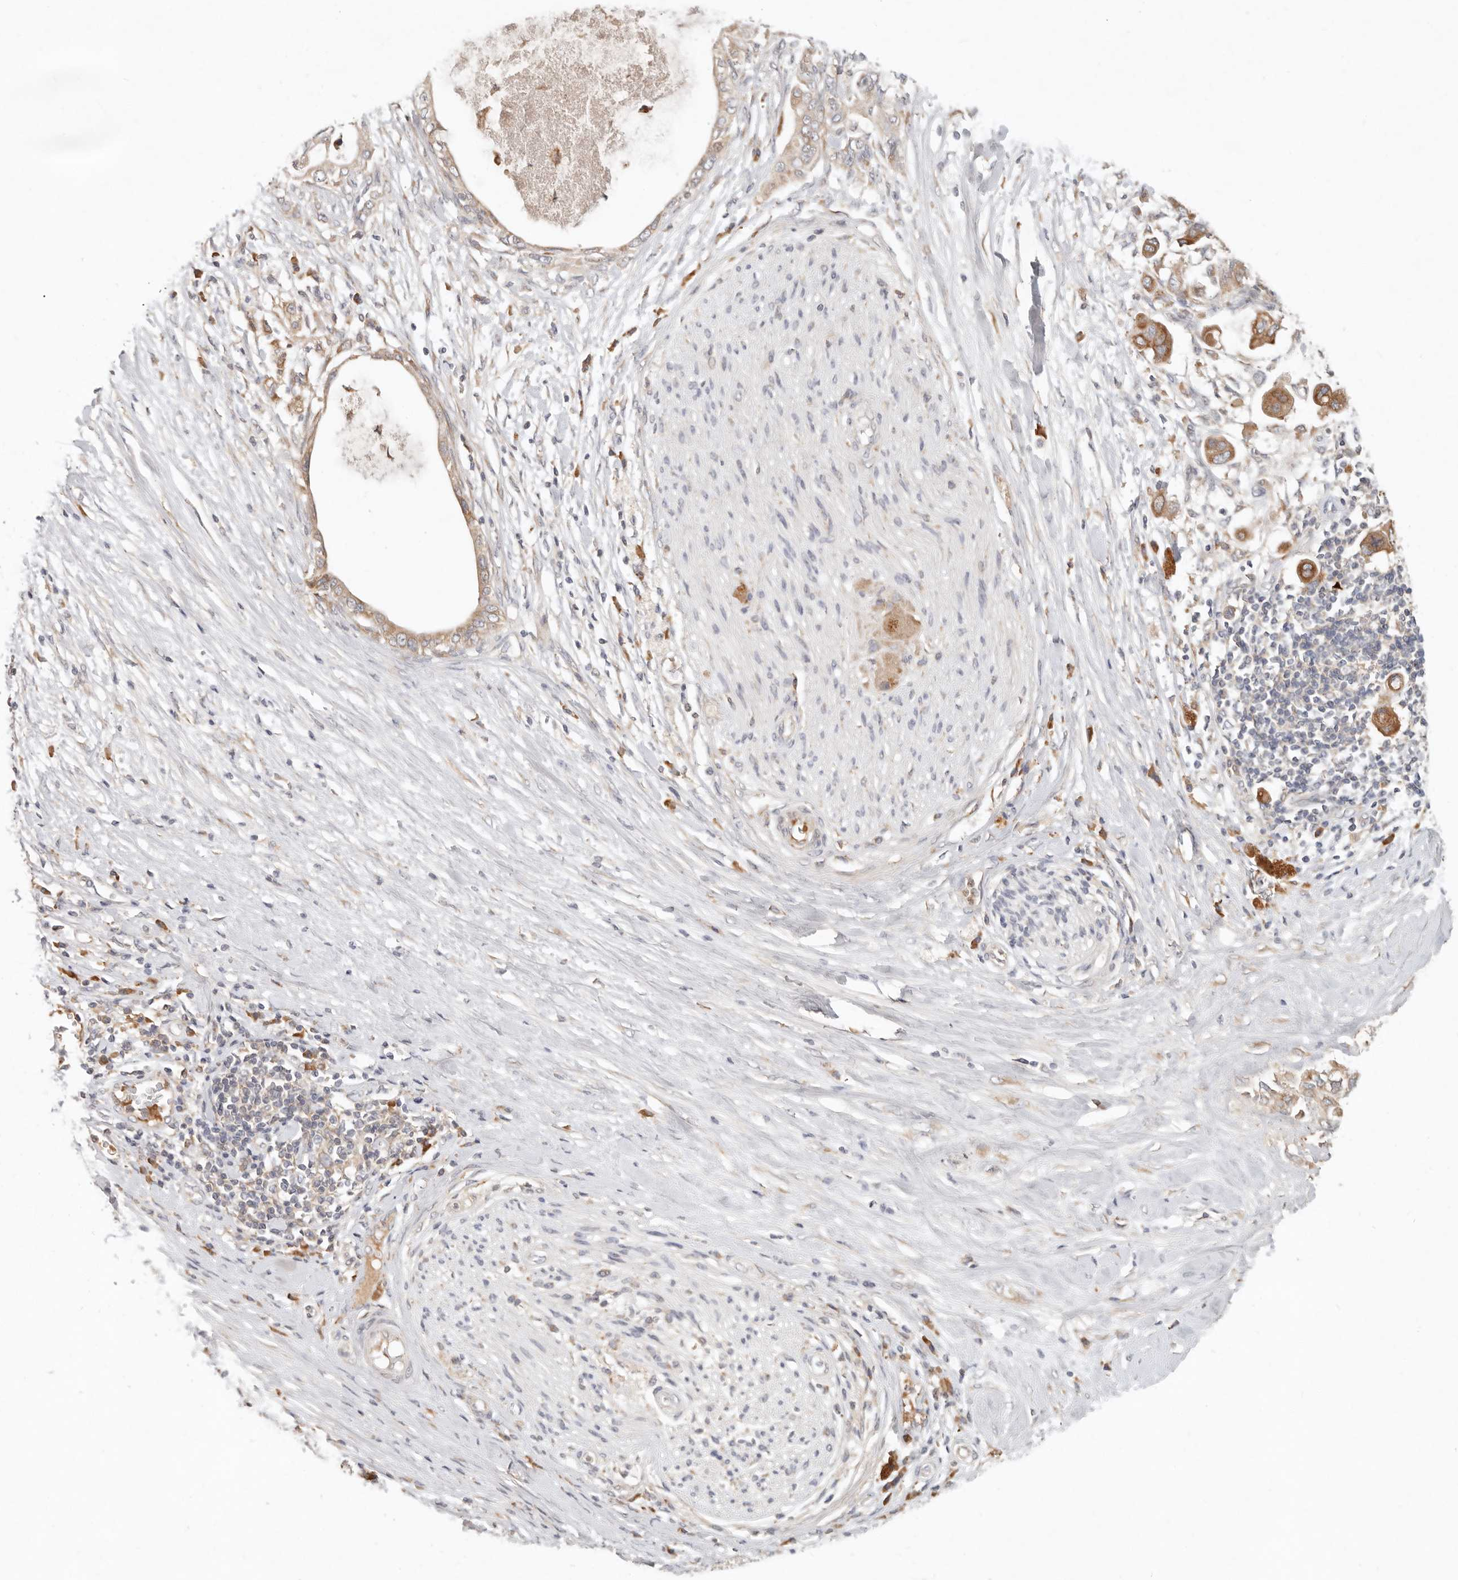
{"staining": {"intensity": "moderate", "quantity": ">75%", "location": "cytoplasmic/membranous"}, "tissue": "pancreatic cancer", "cell_type": "Tumor cells", "image_type": "cancer", "snomed": [{"axis": "morphology", "description": "Adenocarcinoma, NOS"}, {"axis": "topography", "description": "Pancreas"}], "caption": "A micrograph of human pancreatic cancer stained for a protein displays moderate cytoplasmic/membranous brown staining in tumor cells. (DAB (3,3'-diaminobenzidine) = brown stain, brightfield microscopy at high magnification).", "gene": "ARHGEF10L", "patient": {"sex": "female", "age": 56}}